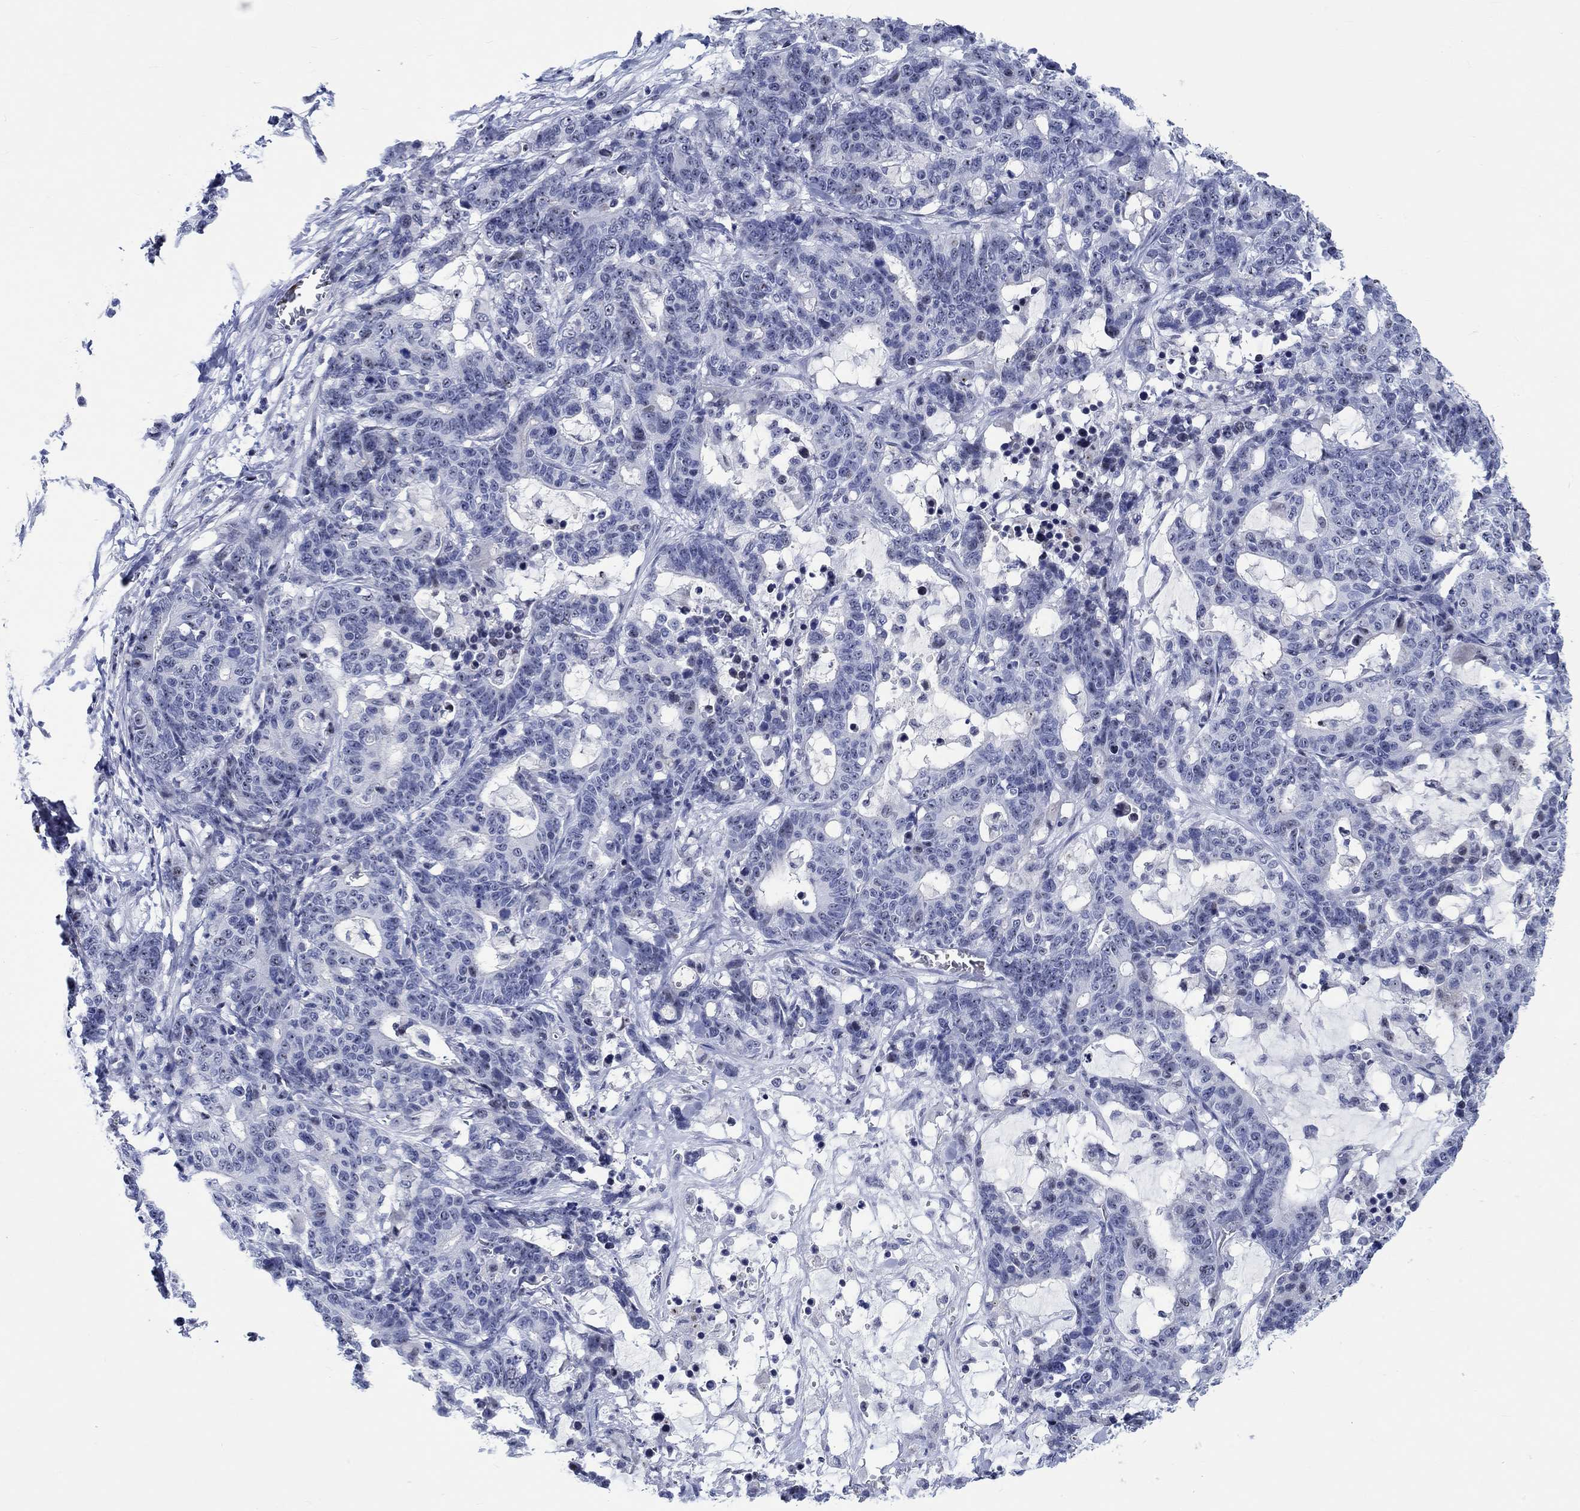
{"staining": {"intensity": "strong", "quantity": "<25%", "location": "nuclear"}, "tissue": "stomach cancer", "cell_type": "Tumor cells", "image_type": "cancer", "snomed": [{"axis": "morphology", "description": "Normal tissue, NOS"}, {"axis": "morphology", "description": "Adenocarcinoma, NOS"}, {"axis": "topography", "description": "Stomach"}], "caption": "A brown stain labels strong nuclear staining of a protein in human stomach cancer tumor cells. The staining is performed using DAB brown chromogen to label protein expression. The nuclei are counter-stained blue using hematoxylin.", "gene": "ZNF446", "patient": {"sex": "female", "age": 64}}